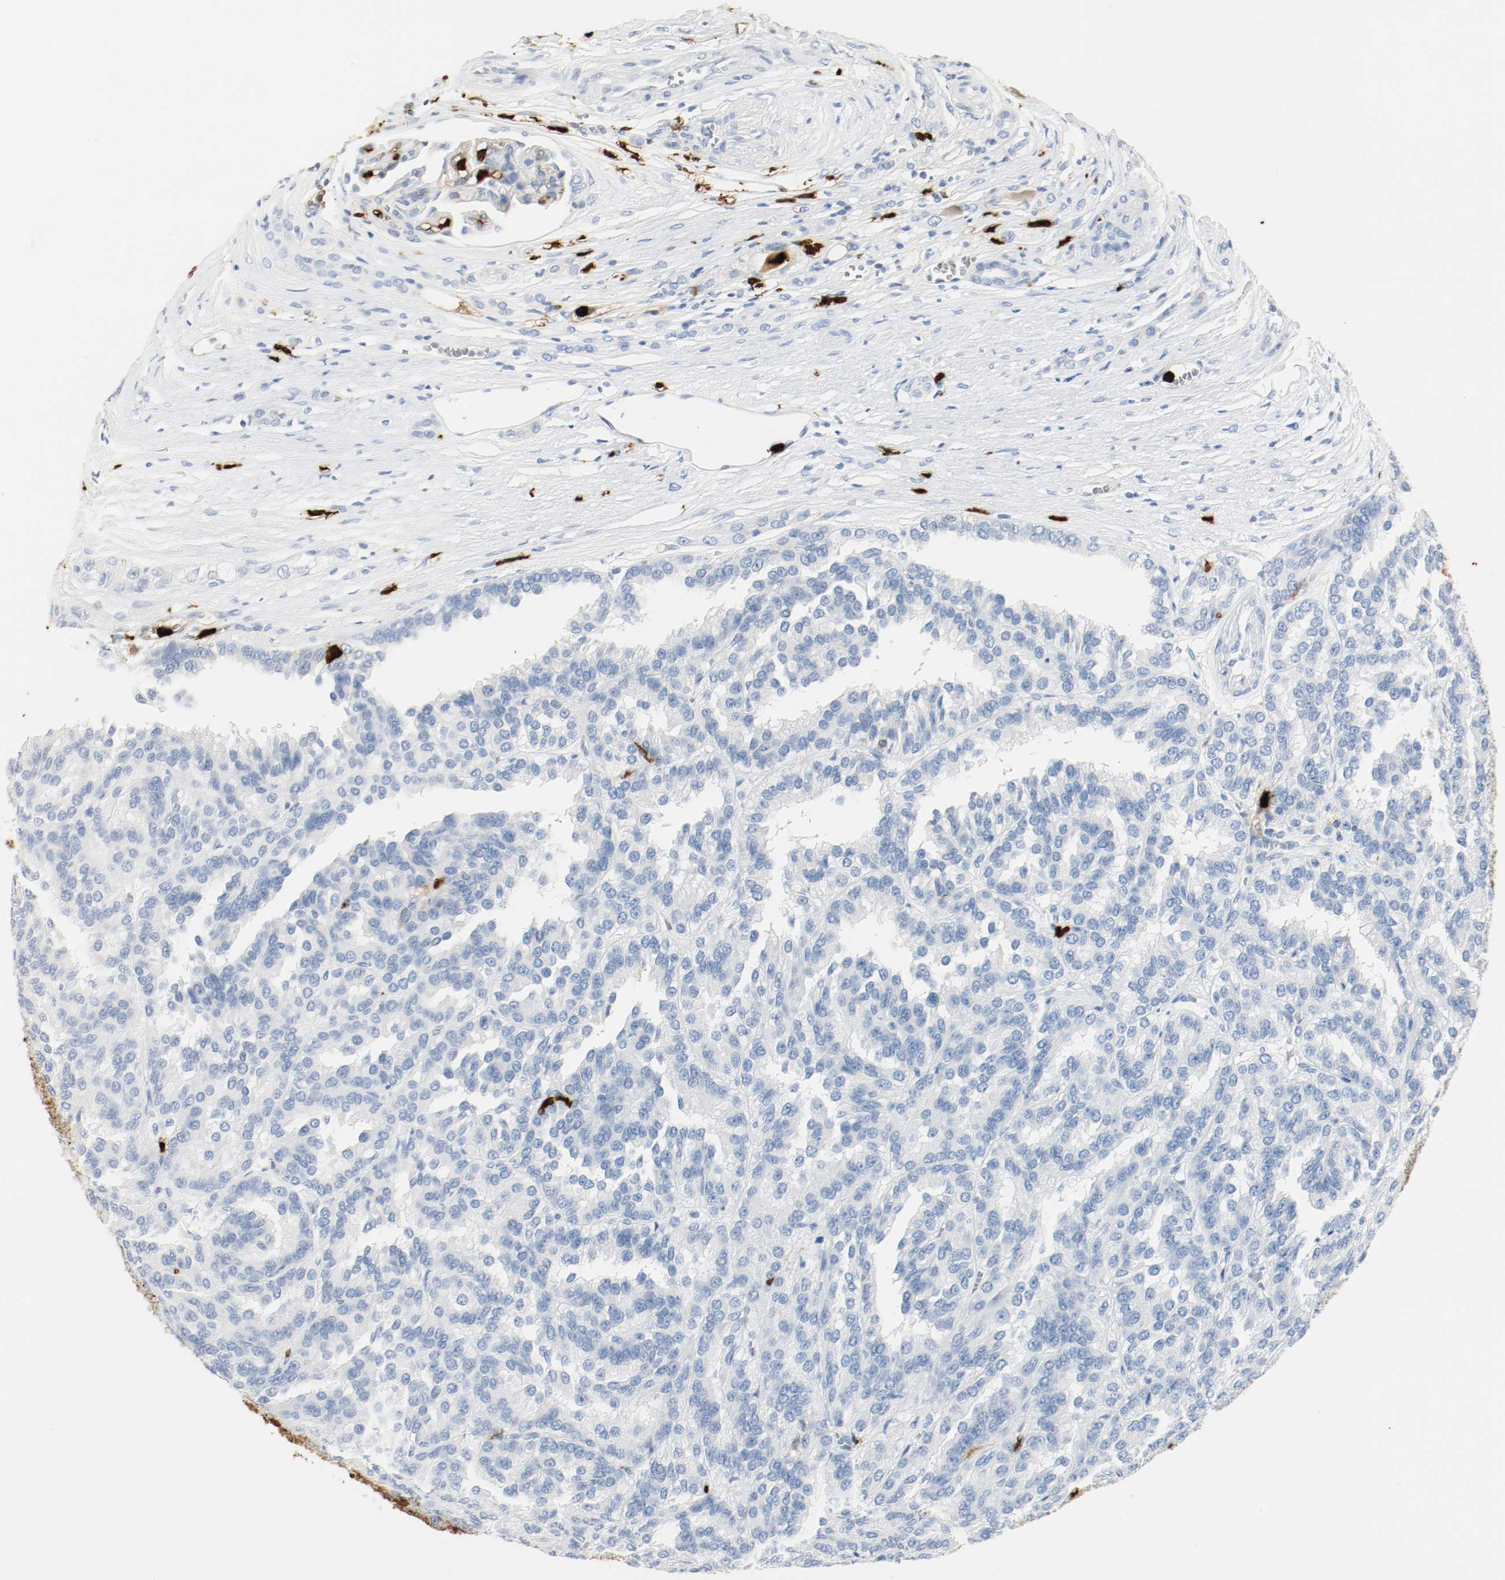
{"staining": {"intensity": "negative", "quantity": "none", "location": "none"}, "tissue": "renal cancer", "cell_type": "Tumor cells", "image_type": "cancer", "snomed": [{"axis": "morphology", "description": "Adenocarcinoma, NOS"}, {"axis": "topography", "description": "Kidney"}], "caption": "This is an immunohistochemistry photomicrograph of human renal cancer. There is no positivity in tumor cells.", "gene": "S100A9", "patient": {"sex": "male", "age": 46}}